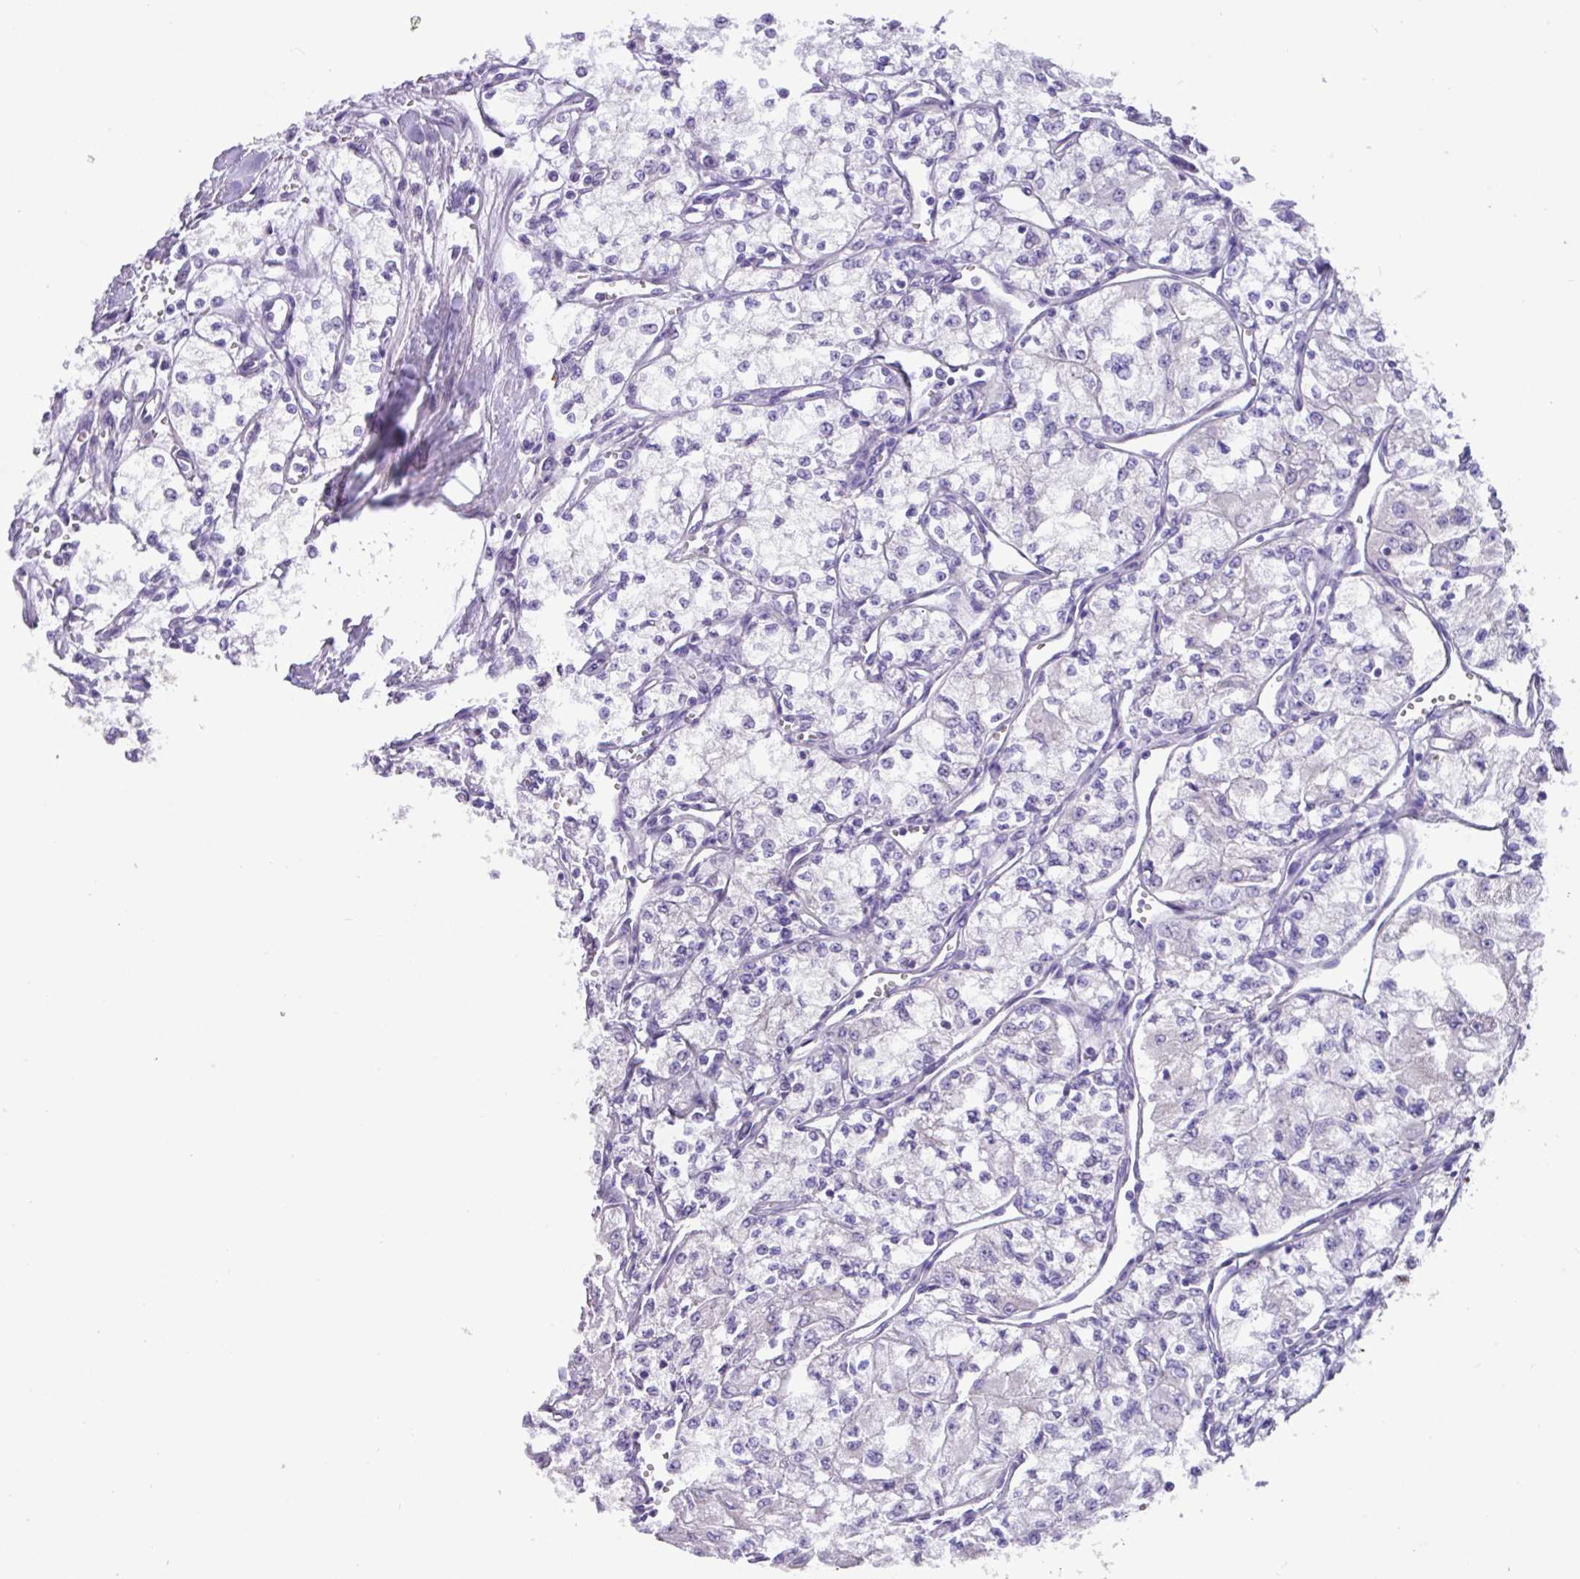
{"staining": {"intensity": "negative", "quantity": "none", "location": "none"}, "tissue": "renal cancer", "cell_type": "Tumor cells", "image_type": "cancer", "snomed": [{"axis": "morphology", "description": "Adenocarcinoma, NOS"}, {"axis": "topography", "description": "Kidney"}], "caption": "There is no significant staining in tumor cells of renal cancer. (DAB immunohistochemistry (IHC), high magnification).", "gene": "EPCAM", "patient": {"sex": "male", "age": 59}}